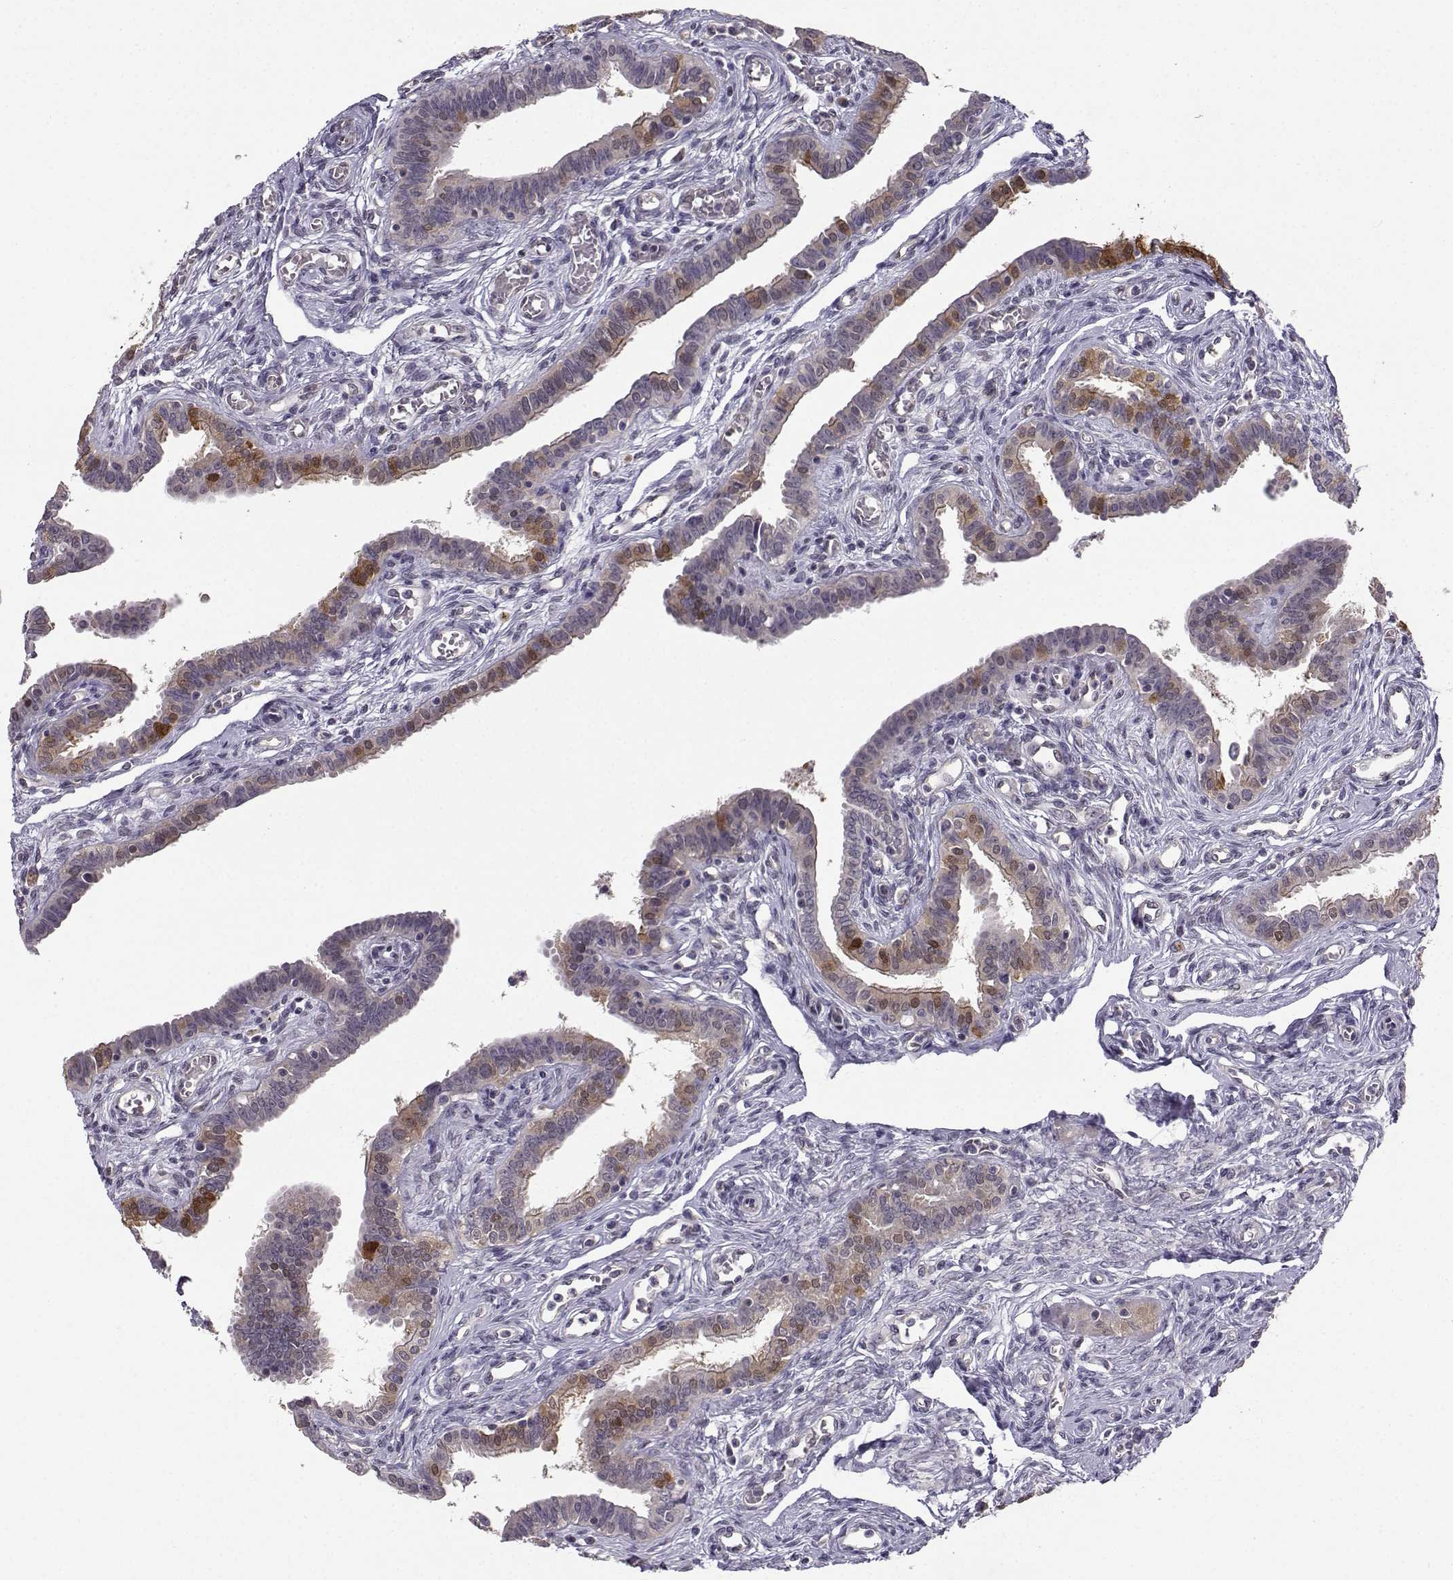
{"staining": {"intensity": "moderate", "quantity": "<25%", "location": "cytoplasmic/membranous,nuclear"}, "tissue": "fallopian tube", "cell_type": "Glandular cells", "image_type": "normal", "snomed": [{"axis": "morphology", "description": "Normal tissue, NOS"}, {"axis": "morphology", "description": "Carcinoma, endometroid"}, {"axis": "topography", "description": "Fallopian tube"}, {"axis": "topography", "description": "Ovary"}], "caption": "Protein staining demonstrates moderate cytoplasmic/membranous,nuclear expression in approximately <25% of glandular cells in benign fallopian tube.", "gene": "NQO1", "patient": {"sex": "female", "age": 42}}